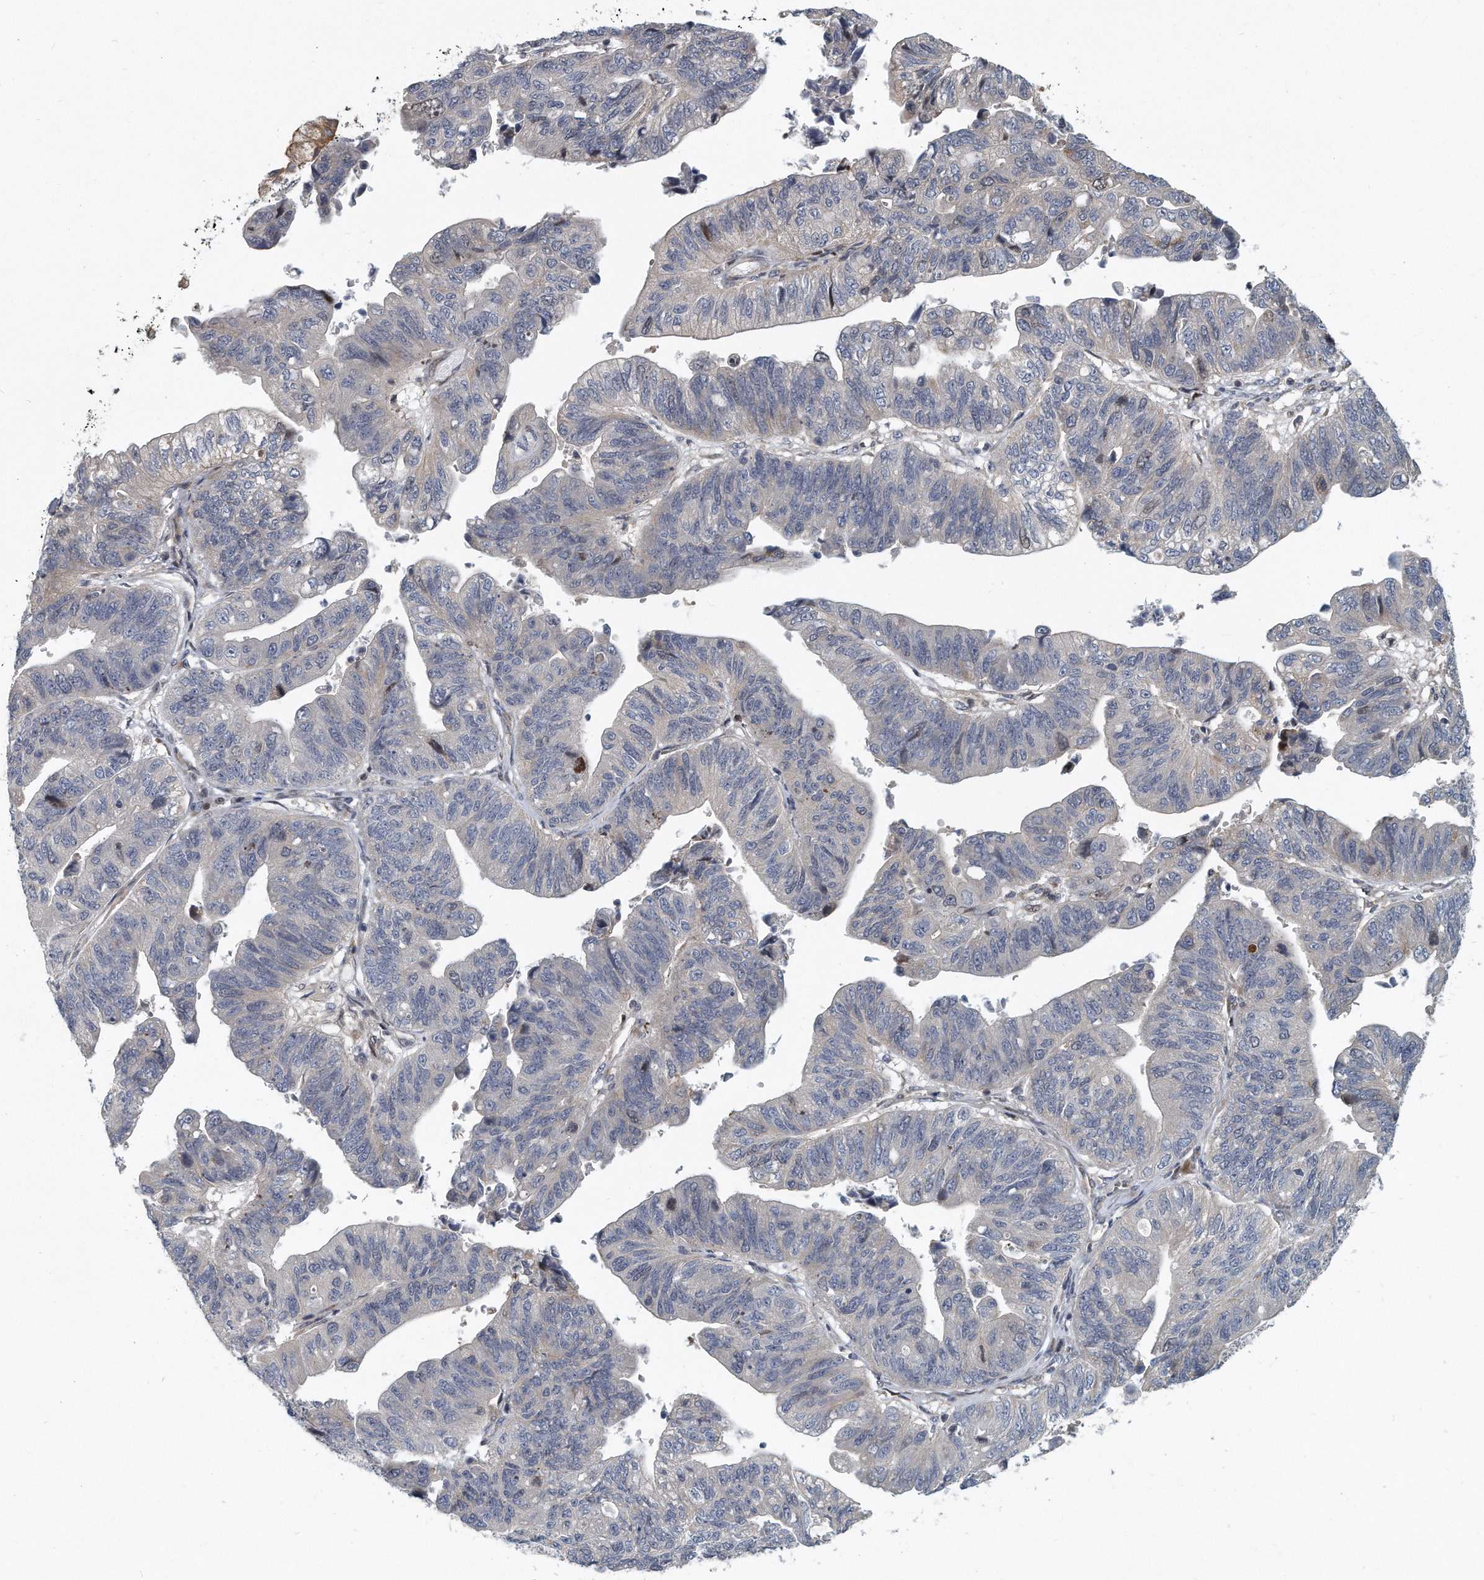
{"staining": {"intensity": "negative", "quantity": "none", "location": "none"}, "tissue": "stomach cancer", "cell_type": "Tumor cells", "image_type": "cancer", "snomed": [{"axis": "morphology", "description": "Adenocarcinoma, NOS"}, {"axis": "topography", "description": "Stomach"}], "caption": "DAB (3,3'-diaminobenzidine) immunohistochemical staining of adenocarcinoma (stomach) displays no significant staining in tumor cells.", "gene": "PCDH8", "patient": {"sex": "male", "age": 59}}